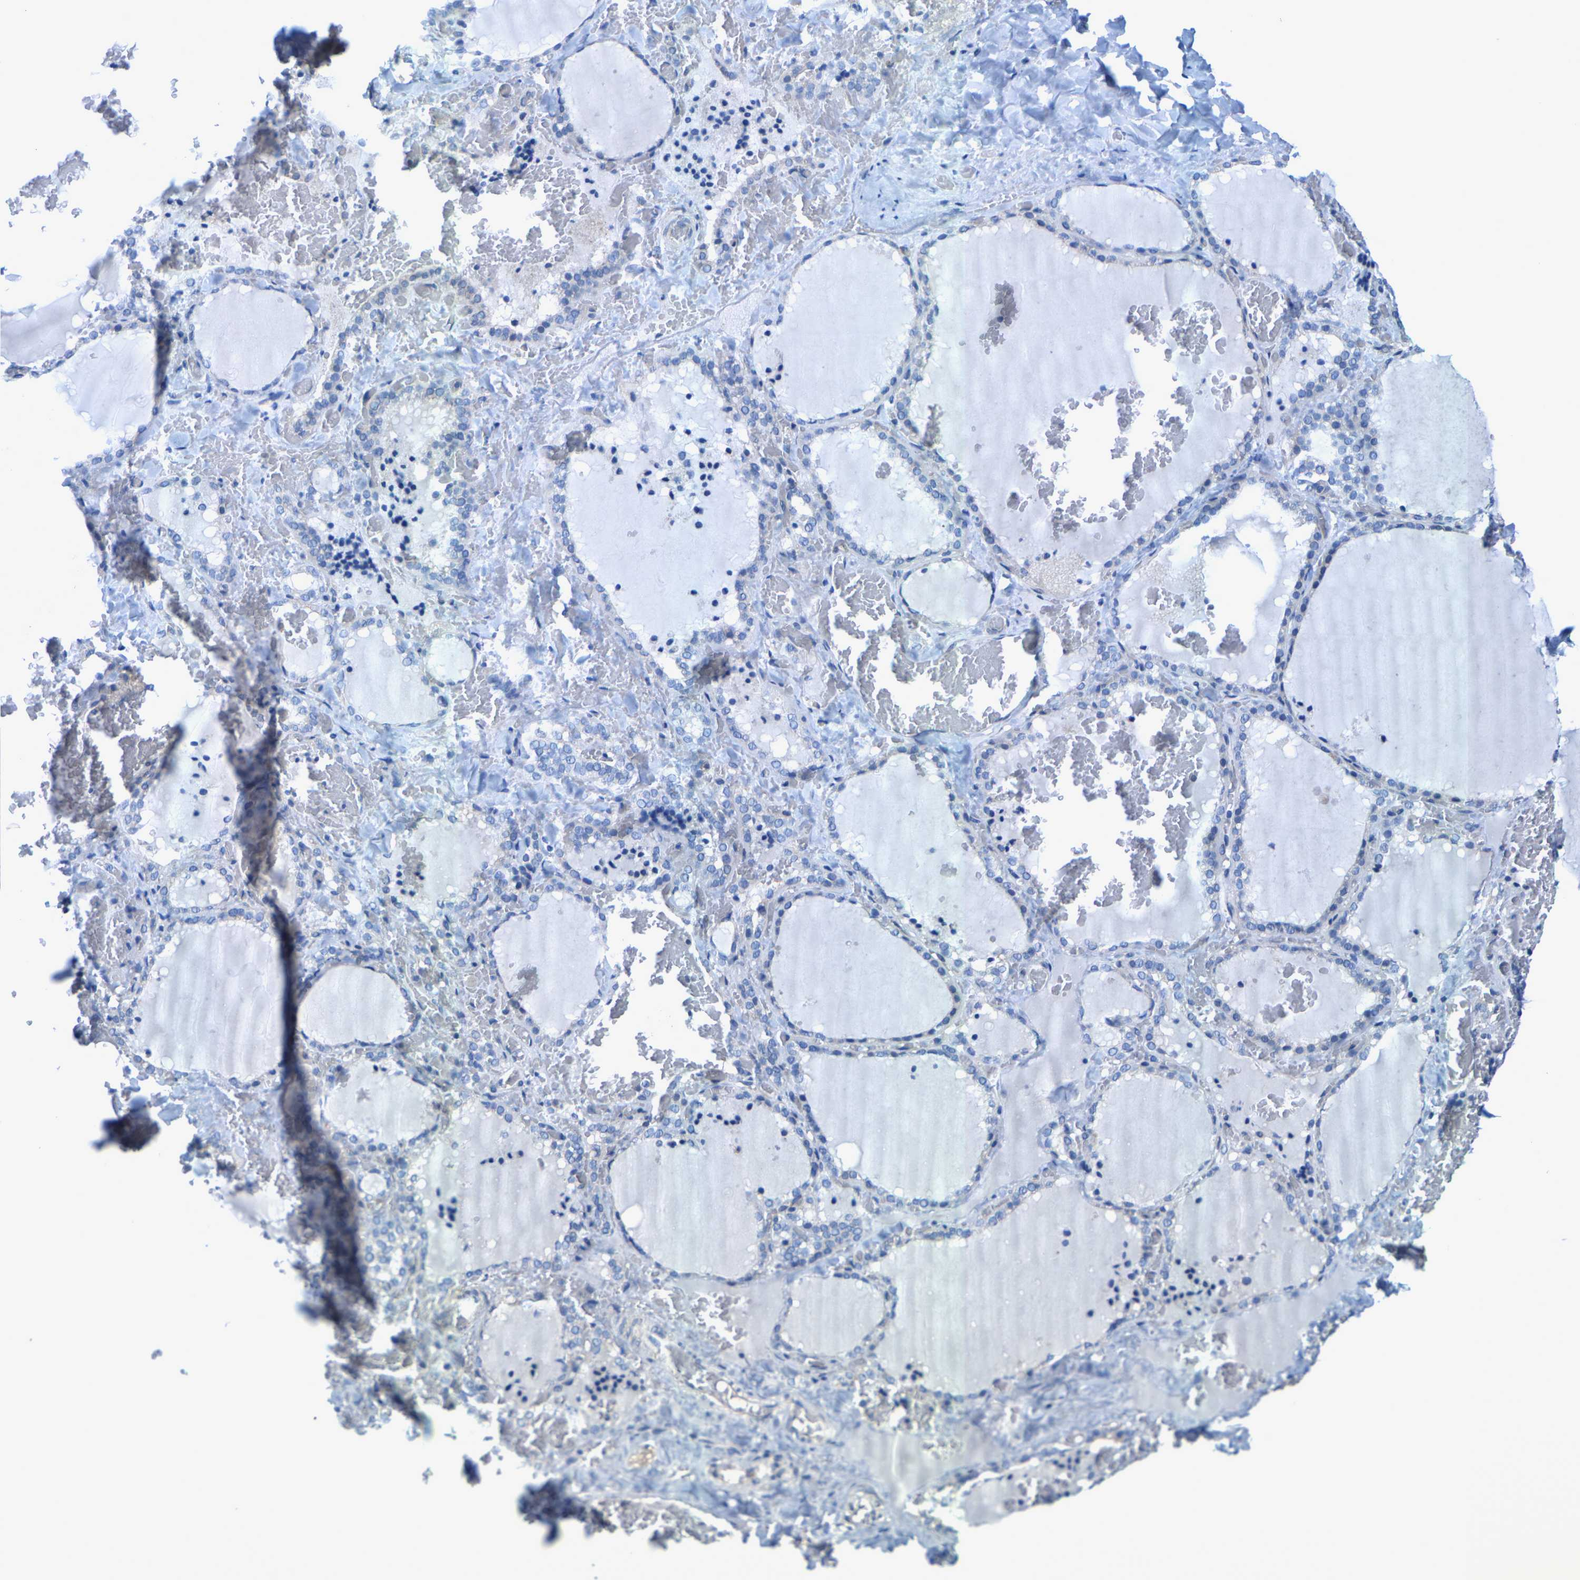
{"staining": {"intensity": "negative", "quantity": "none", "location": "none"}, "tissue": "thyroid gland", "cell_type": "Glandular cells", "image_type": "normal", "snomed": [{"axis": "morphology", "description": "Normal tissue, NOS"}, {"axis": "topography", "description": "Thyroid gland"}], "caption": "Thyroid gland stained for a protein using immunohistochemistry shows no positivity glandular cells.", "gene": "DSCAM", "patient": {"sex": "female", "age": 22}}